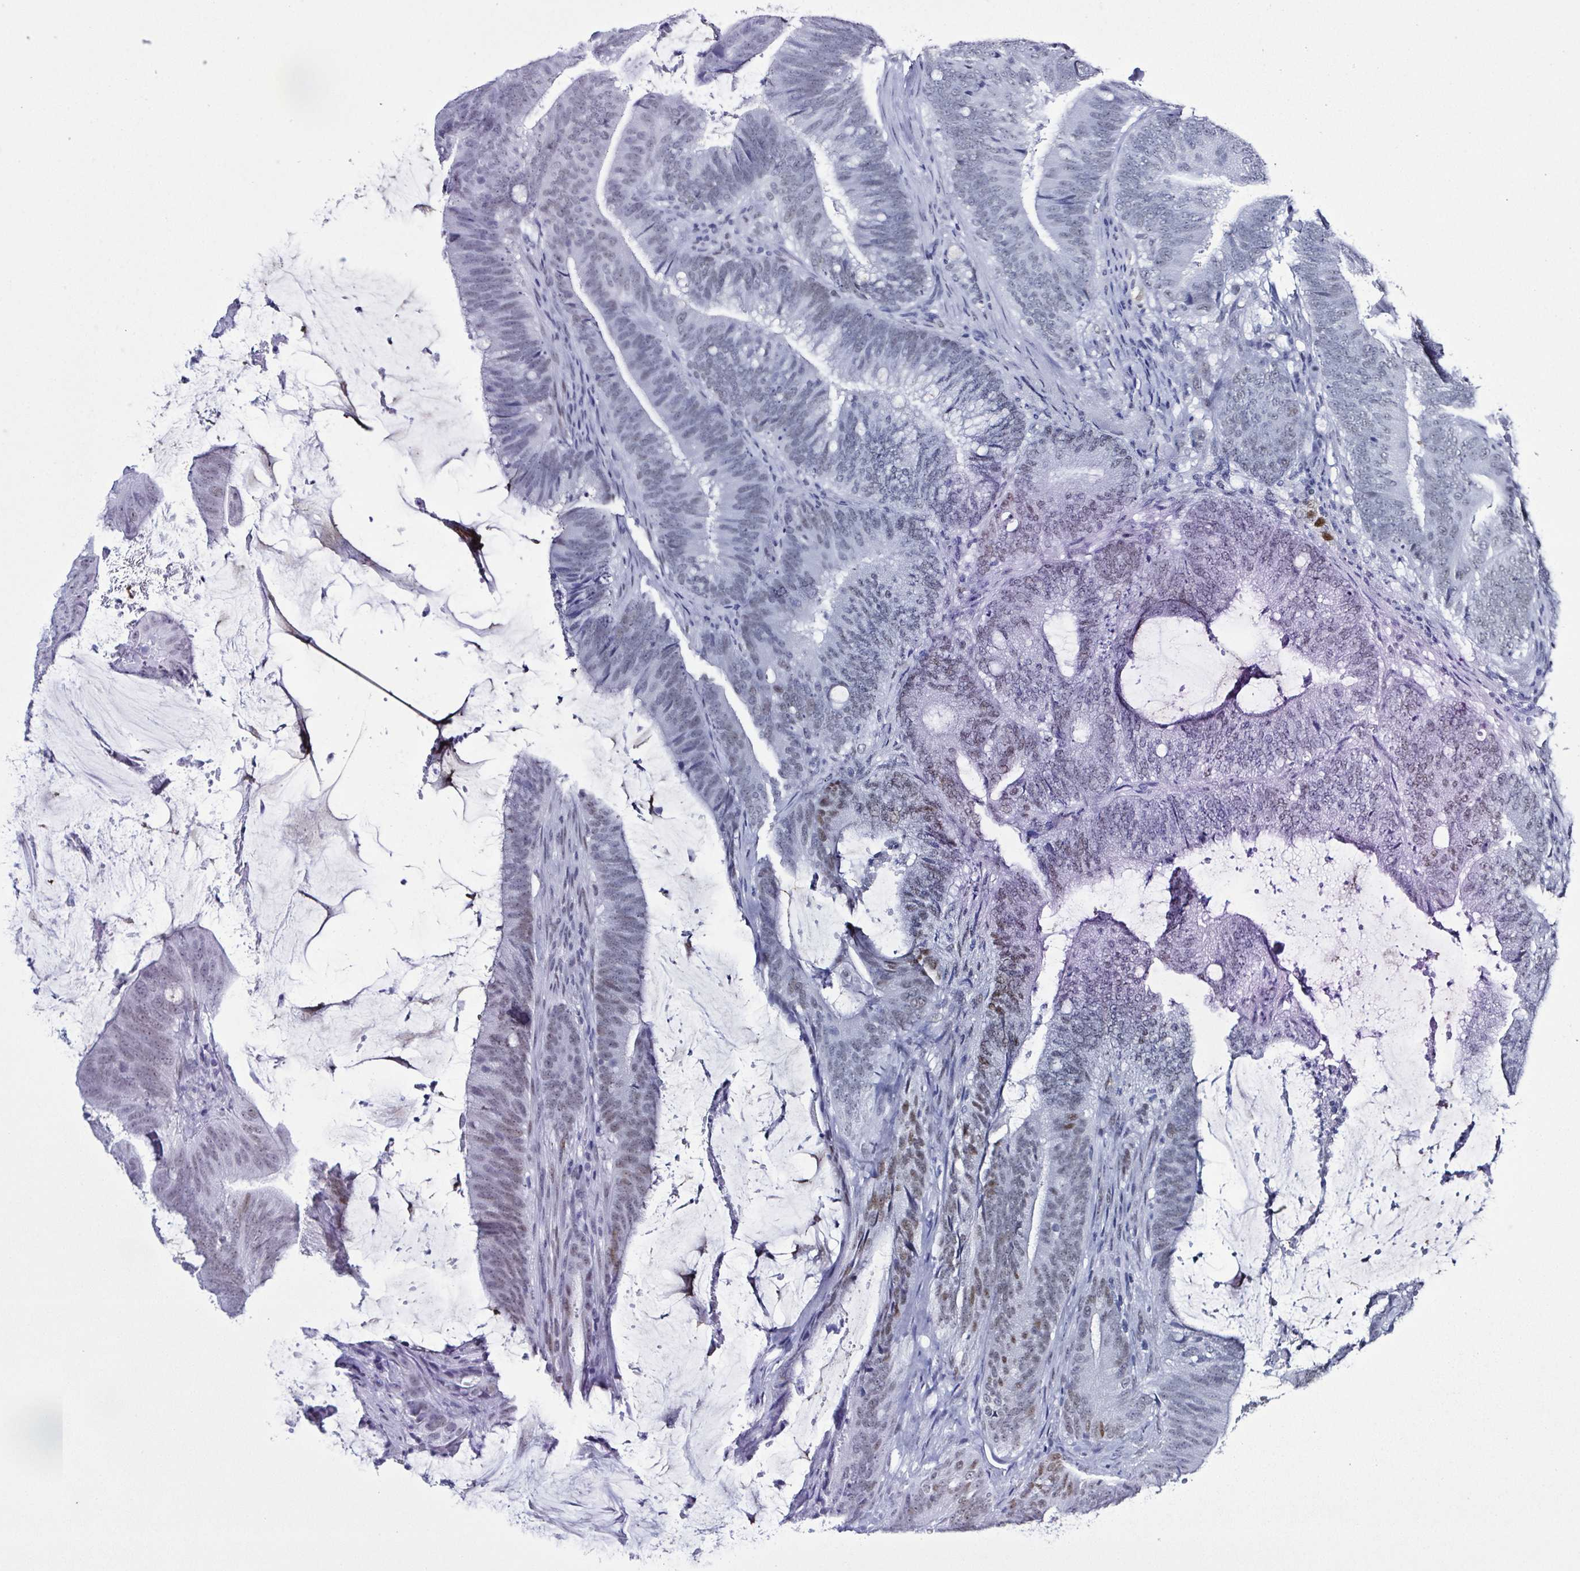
{"staining": {"intensity": "weak", "quantity": "25%-75%", "location": "nuclear"}, "tissue": "colorectal cancer", "cell_type": "Tumor cells", "image_type": "cancer", "snomed": [{"axis": "morphology", "description": "Adenocarcinoma, NOS"}, {"axis": "topography", "description": "Colon"}], "caption": "Colorectal adenocarcinoma stained with a protein marker shows weak staining in tumor cells.", "gene": "SUGP2", "patient": {"sex": "female", "age": 43}}